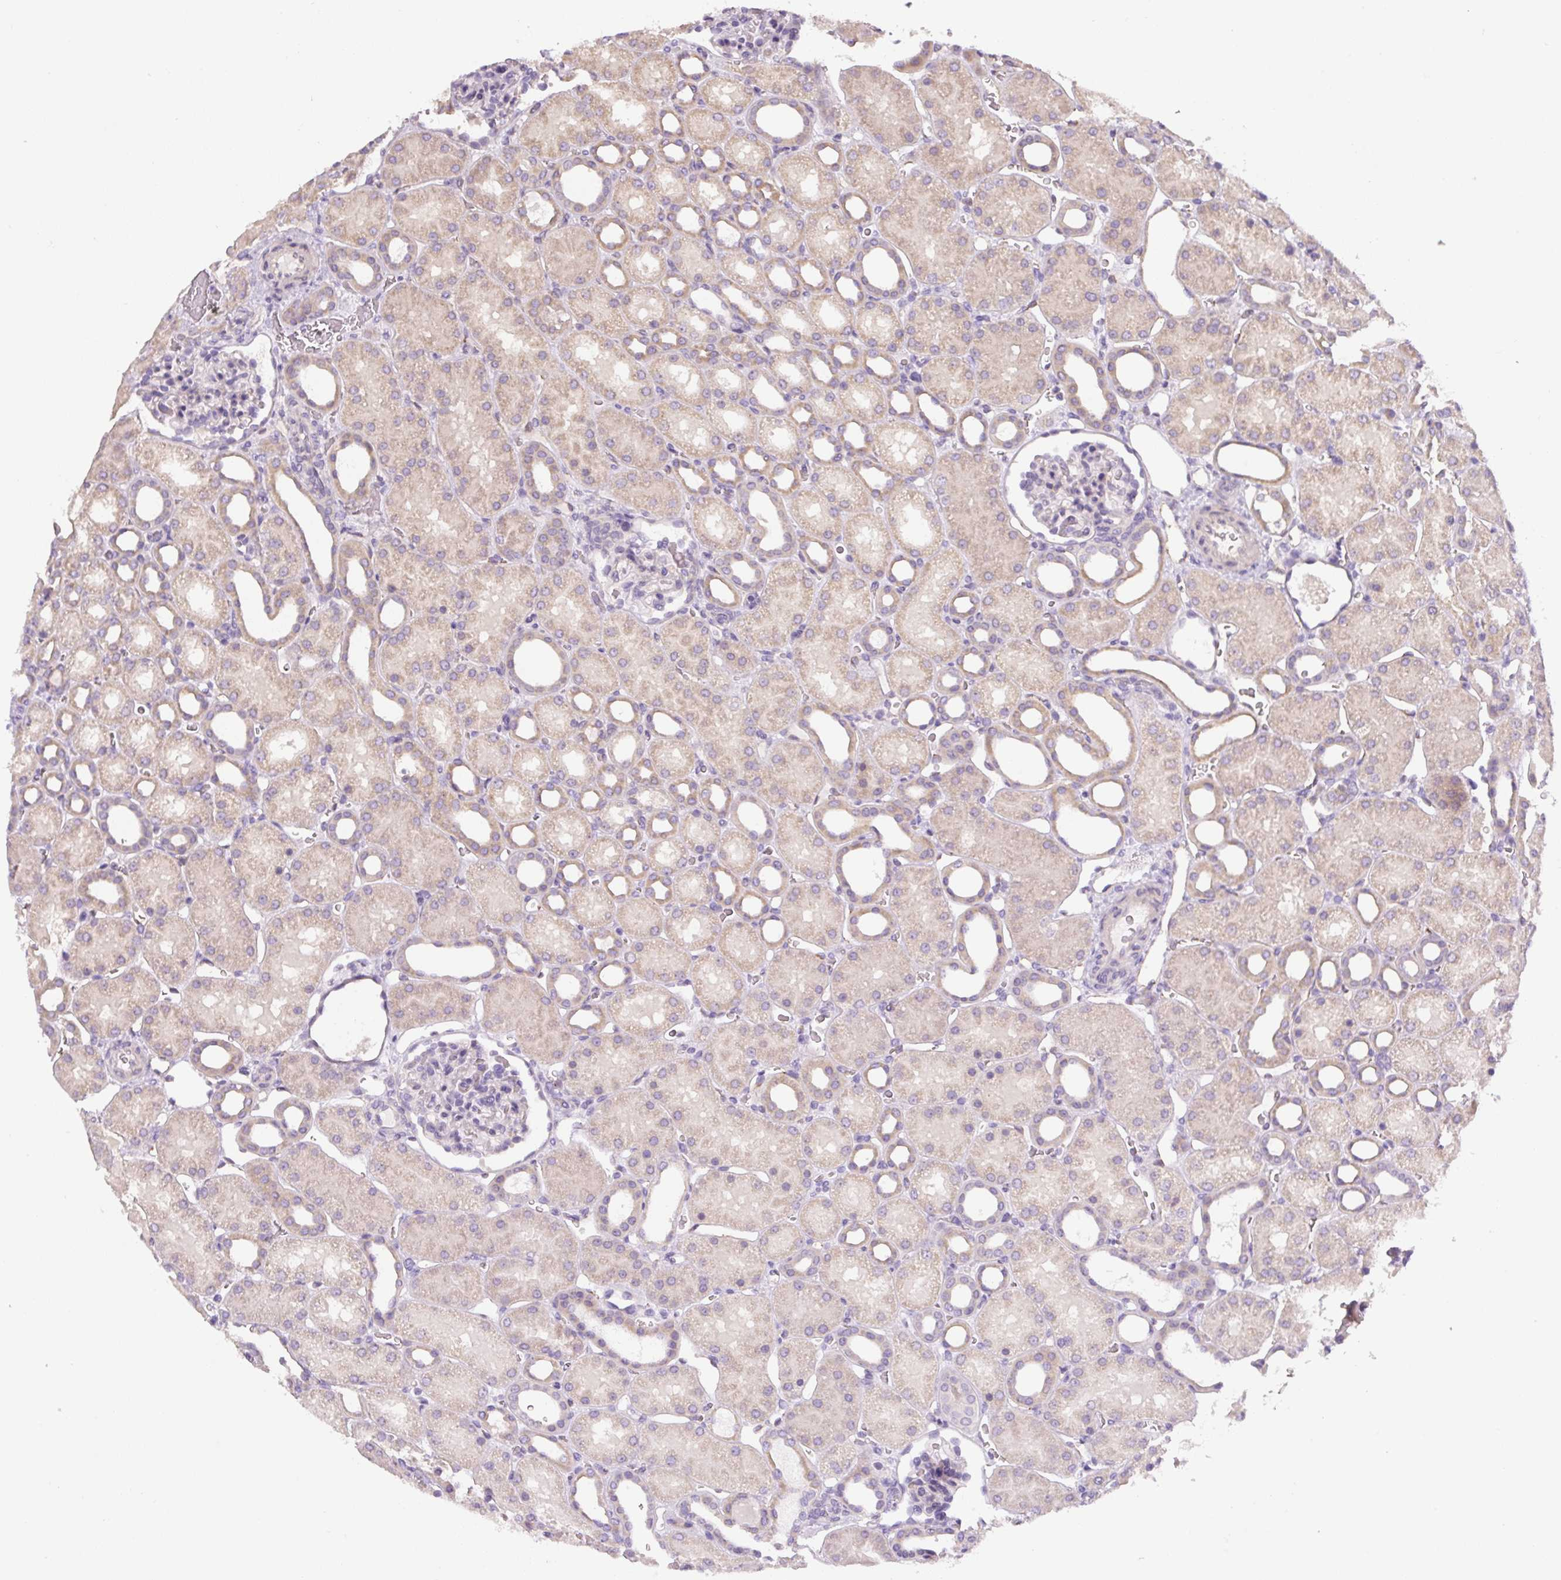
{"staining": {"intensity": "negative", "quantity": "none", "location": "none"}, "tissue": "kidney", "cell_type": "Cells in glomeruli", "image_type": "normal", "snomed": [{"axis": "morphology", "description": "Normal tissue, NOS"}, {"axis": "topography", "description": "Kidney"}], "caption": "This is an immunohistochemistry (IHC) micrograph of normal kidney. There is no positivity in cells in glomeruli.", "gene": "UBL3", "patient": {"sex": "male", "age": 2}}